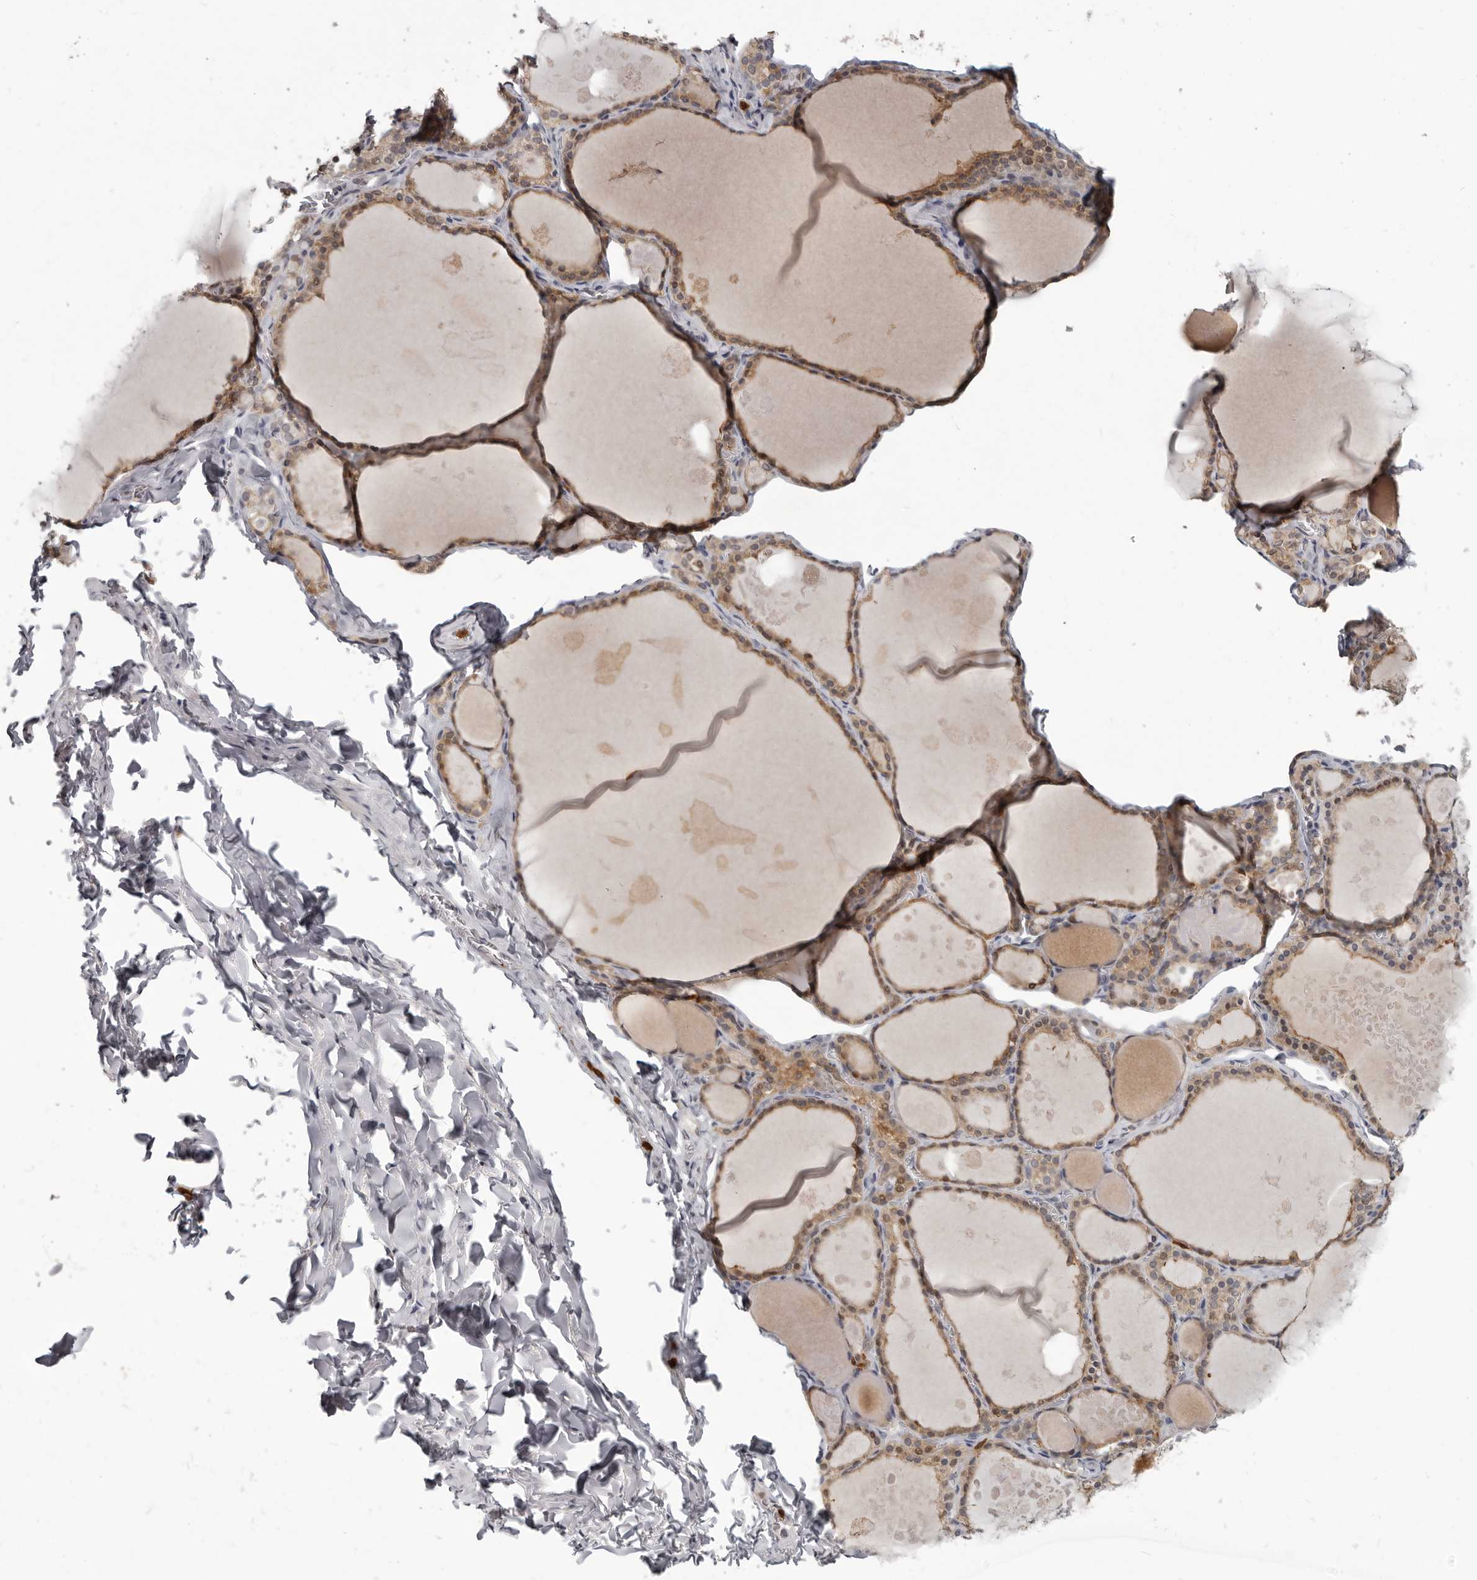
{"staining": {"intensity": "moderate", "quantity": ">75%", "location": "cytoplasmic/membranous"}, "tissue": "thyroid gland", "cell_type": "Glandular cells", "image_type": "normal", "snomed": [{"axis": "morphology", "description": "Normal tissue, NOS"}, {"axis": "topography", "description": "Thyroid gland"}], "caption": "The micrograph demonstrates immunohistochemical staining of unremarkable thyroid gland. There is moderate cytoplasmic/membranous staining is seen in about >75% of glandular cells. (DAB IHC with brightfield microscopy, high magnification).", "gene": "GPR157", "patient": {"sex": "male", "age": 56}}